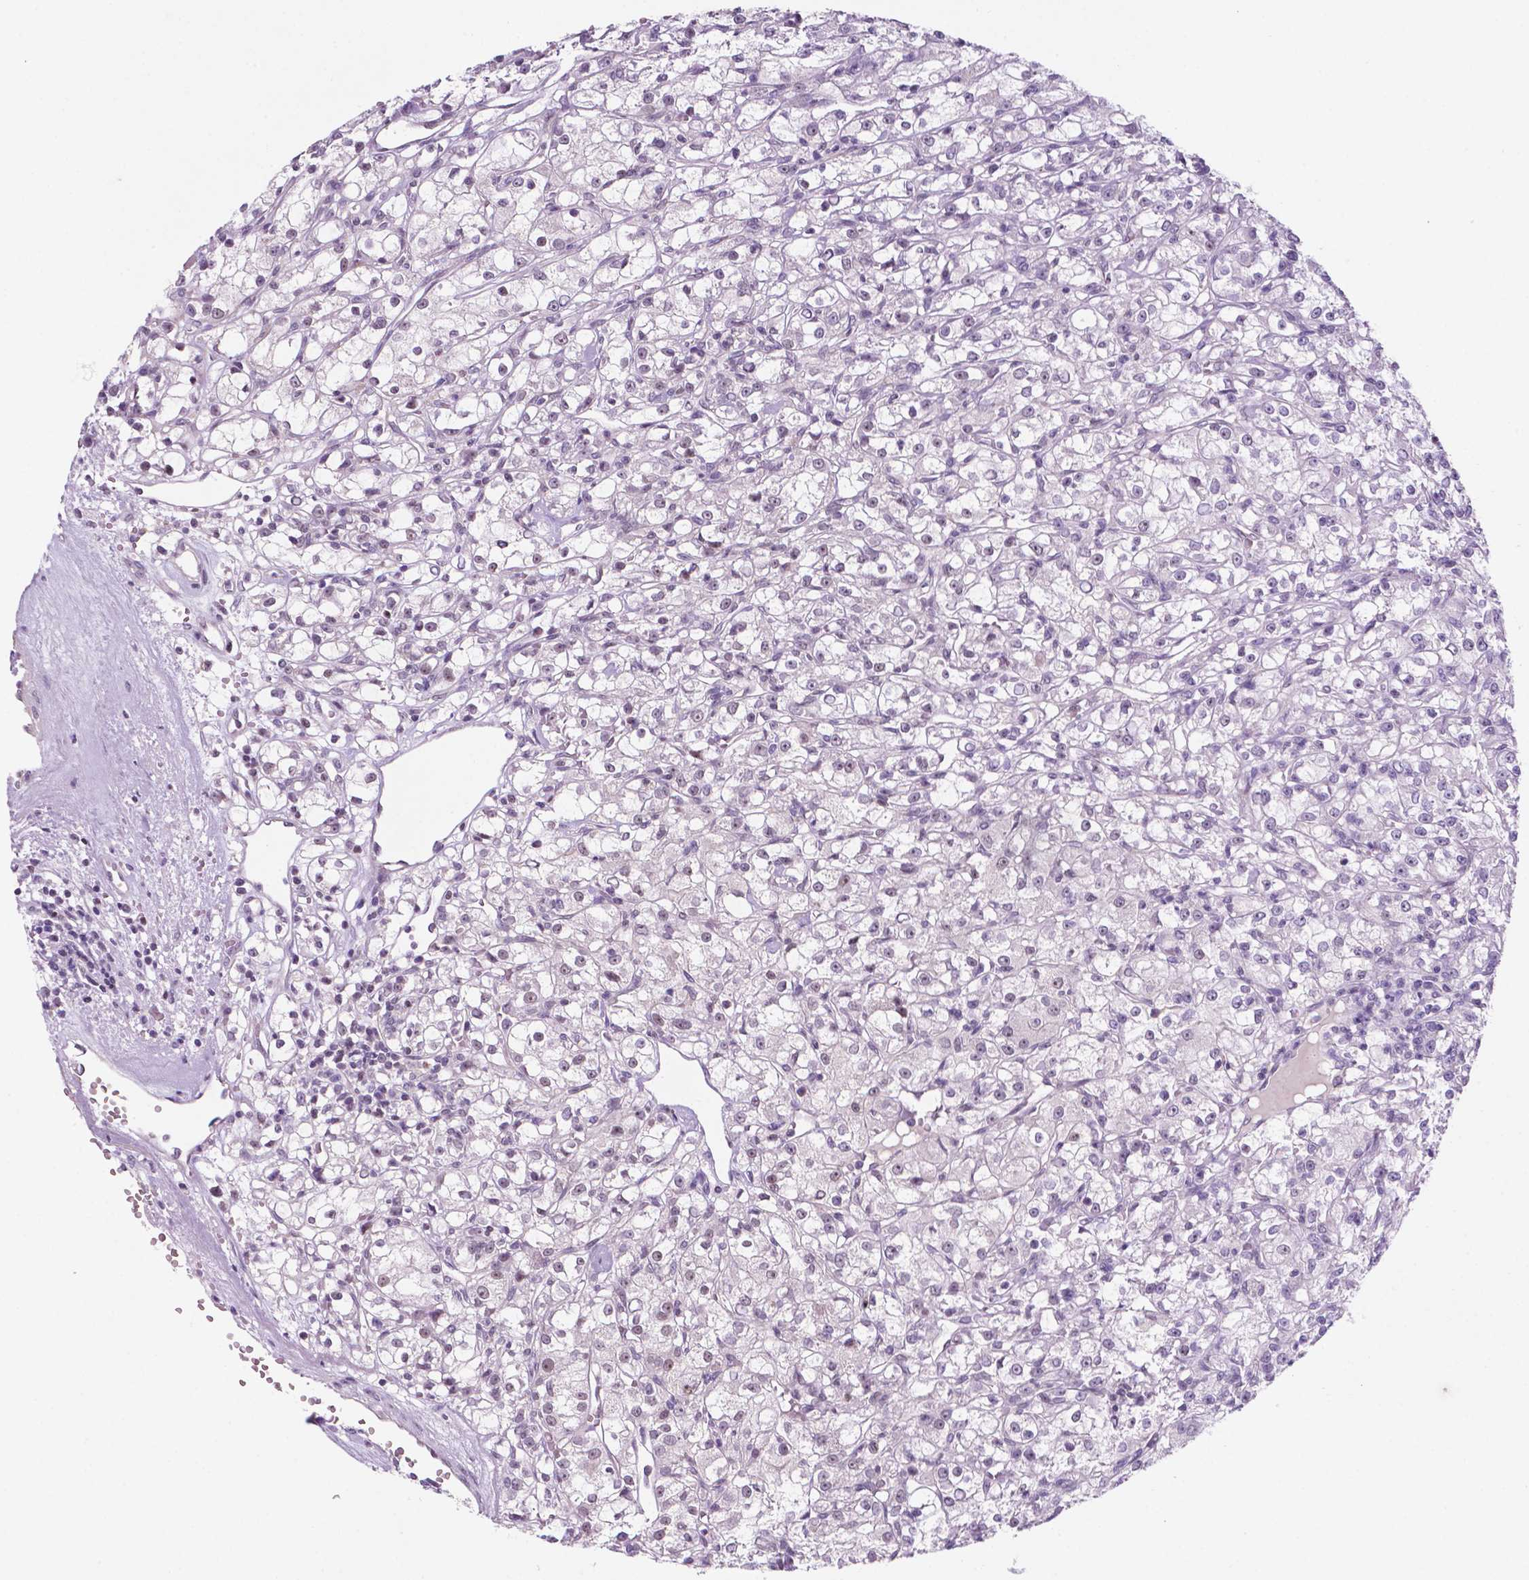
{"staining": {"intensity": "negative", "quantity": "none", "location": "none"}, "tissue": "renal cancer", "cell_type": "Tumor cells", "image_type": "cancer", "snomed": [{"axis": "morphology", "description": "Adenocarcinoma, NOS"}, {"axis": "topography", "description": "Kidney"}], "caption": "Protein analysis of renal adenocarcinoma reveals no significant positivity in tumor cells. (Stains: DAB (3,3'-diaminobenzidine) IHC with hematoxylin counter stain, Microscopy: brightfield microscopy at high magnification).", "gene": "FAM50B", "patient": {"sex": "female", "age": 59}}